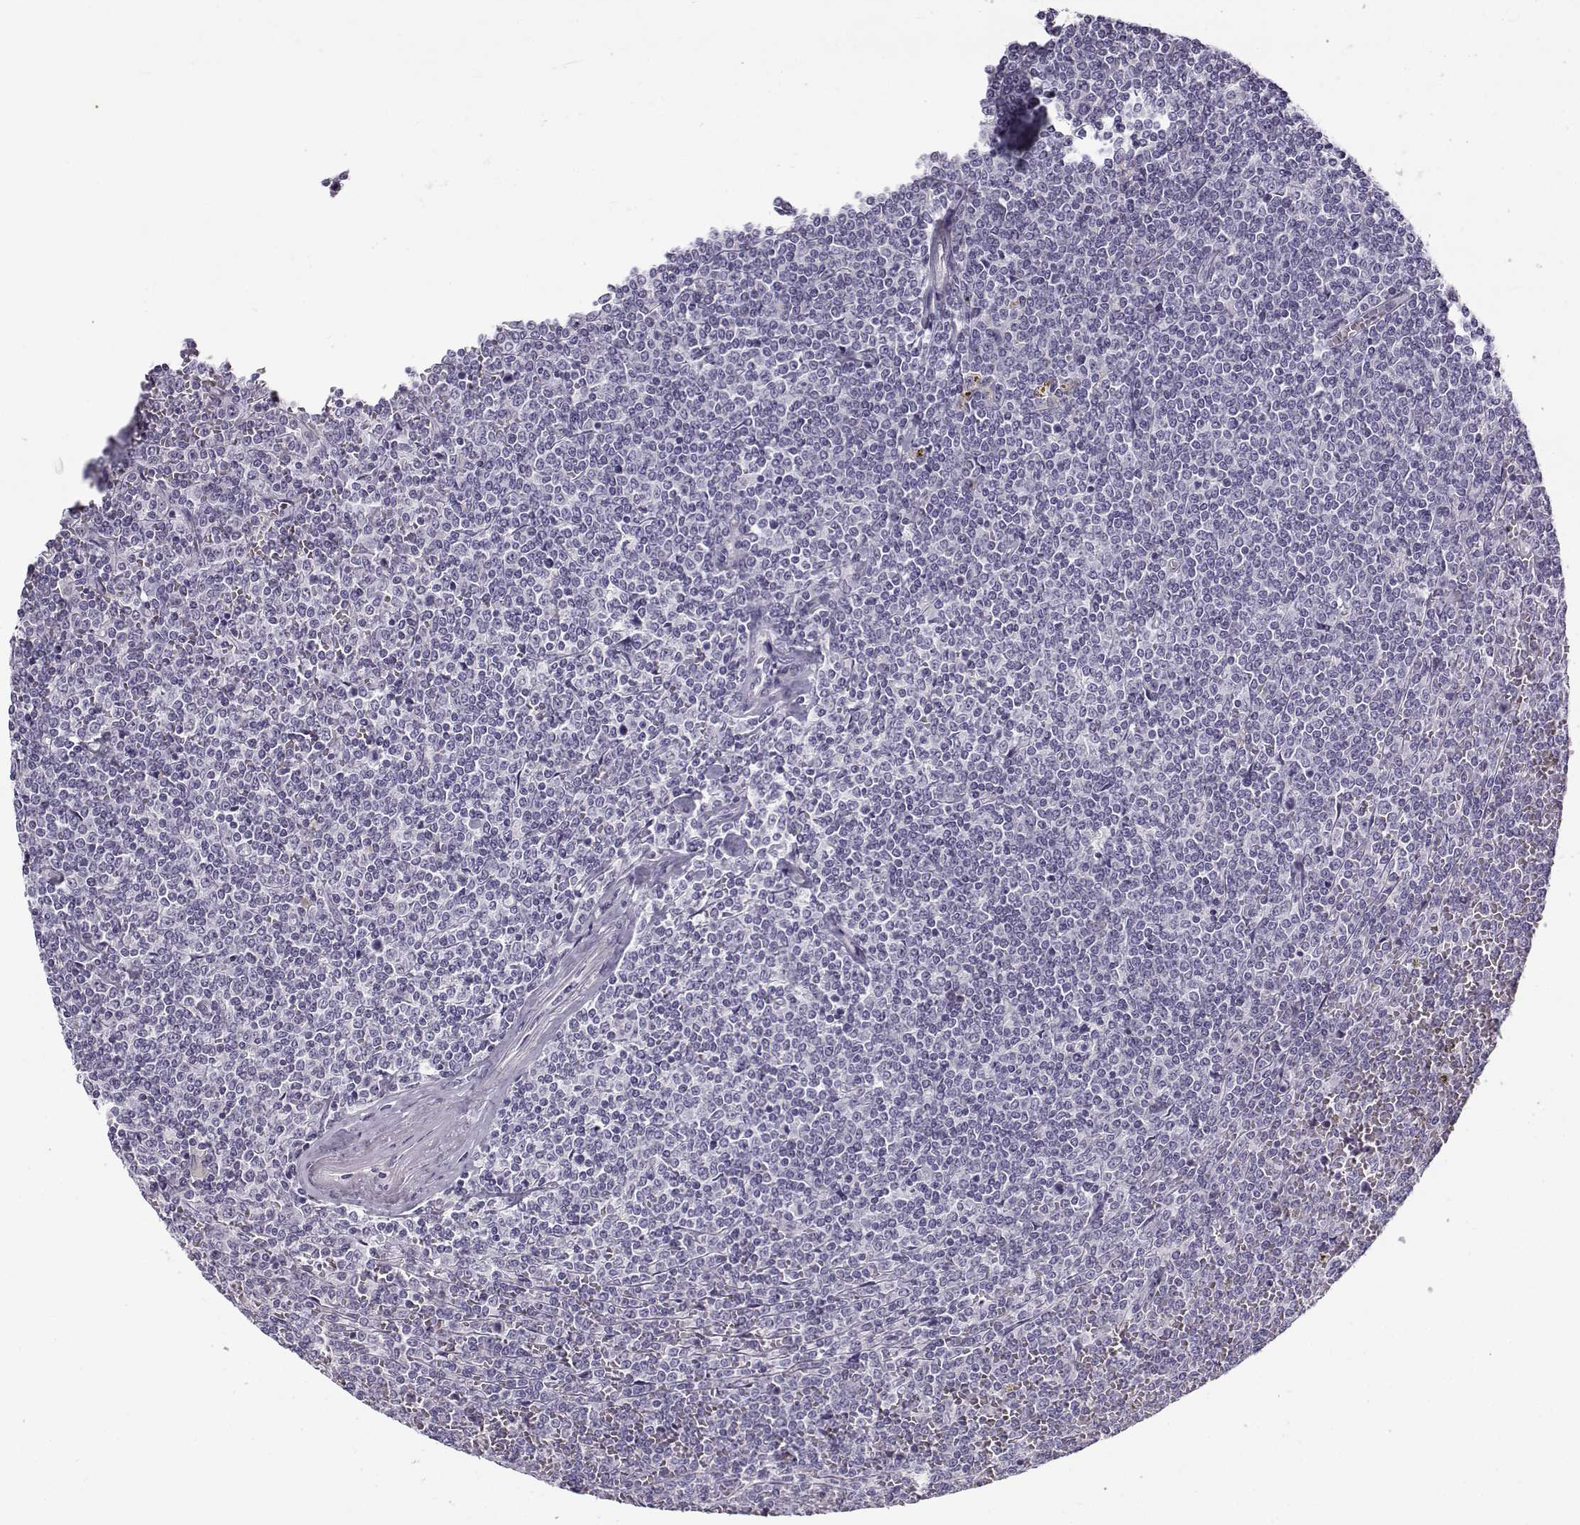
{"staining": {"intensity": "negative", "quantity": "none", "location": "none"}, "tissue": "lymphoma", "cell_type": "Tumor cells", "image_type": "cancer", "snomed": [{"axis": "morphology", "description": "Malignant lymphoma, non-Hodgkin's type, Low grade"}, {"axis": "topography", "description": "Spleen"}], "caption": "High power microscopy photomicrograph of an immunohistochemistry histopathology image of lymphoma, revealing no significant expression in tumor cells. (DAB IHC, high magnification).", "gene": "TEX55", "patient": {"sex": "female", "age": 19}}